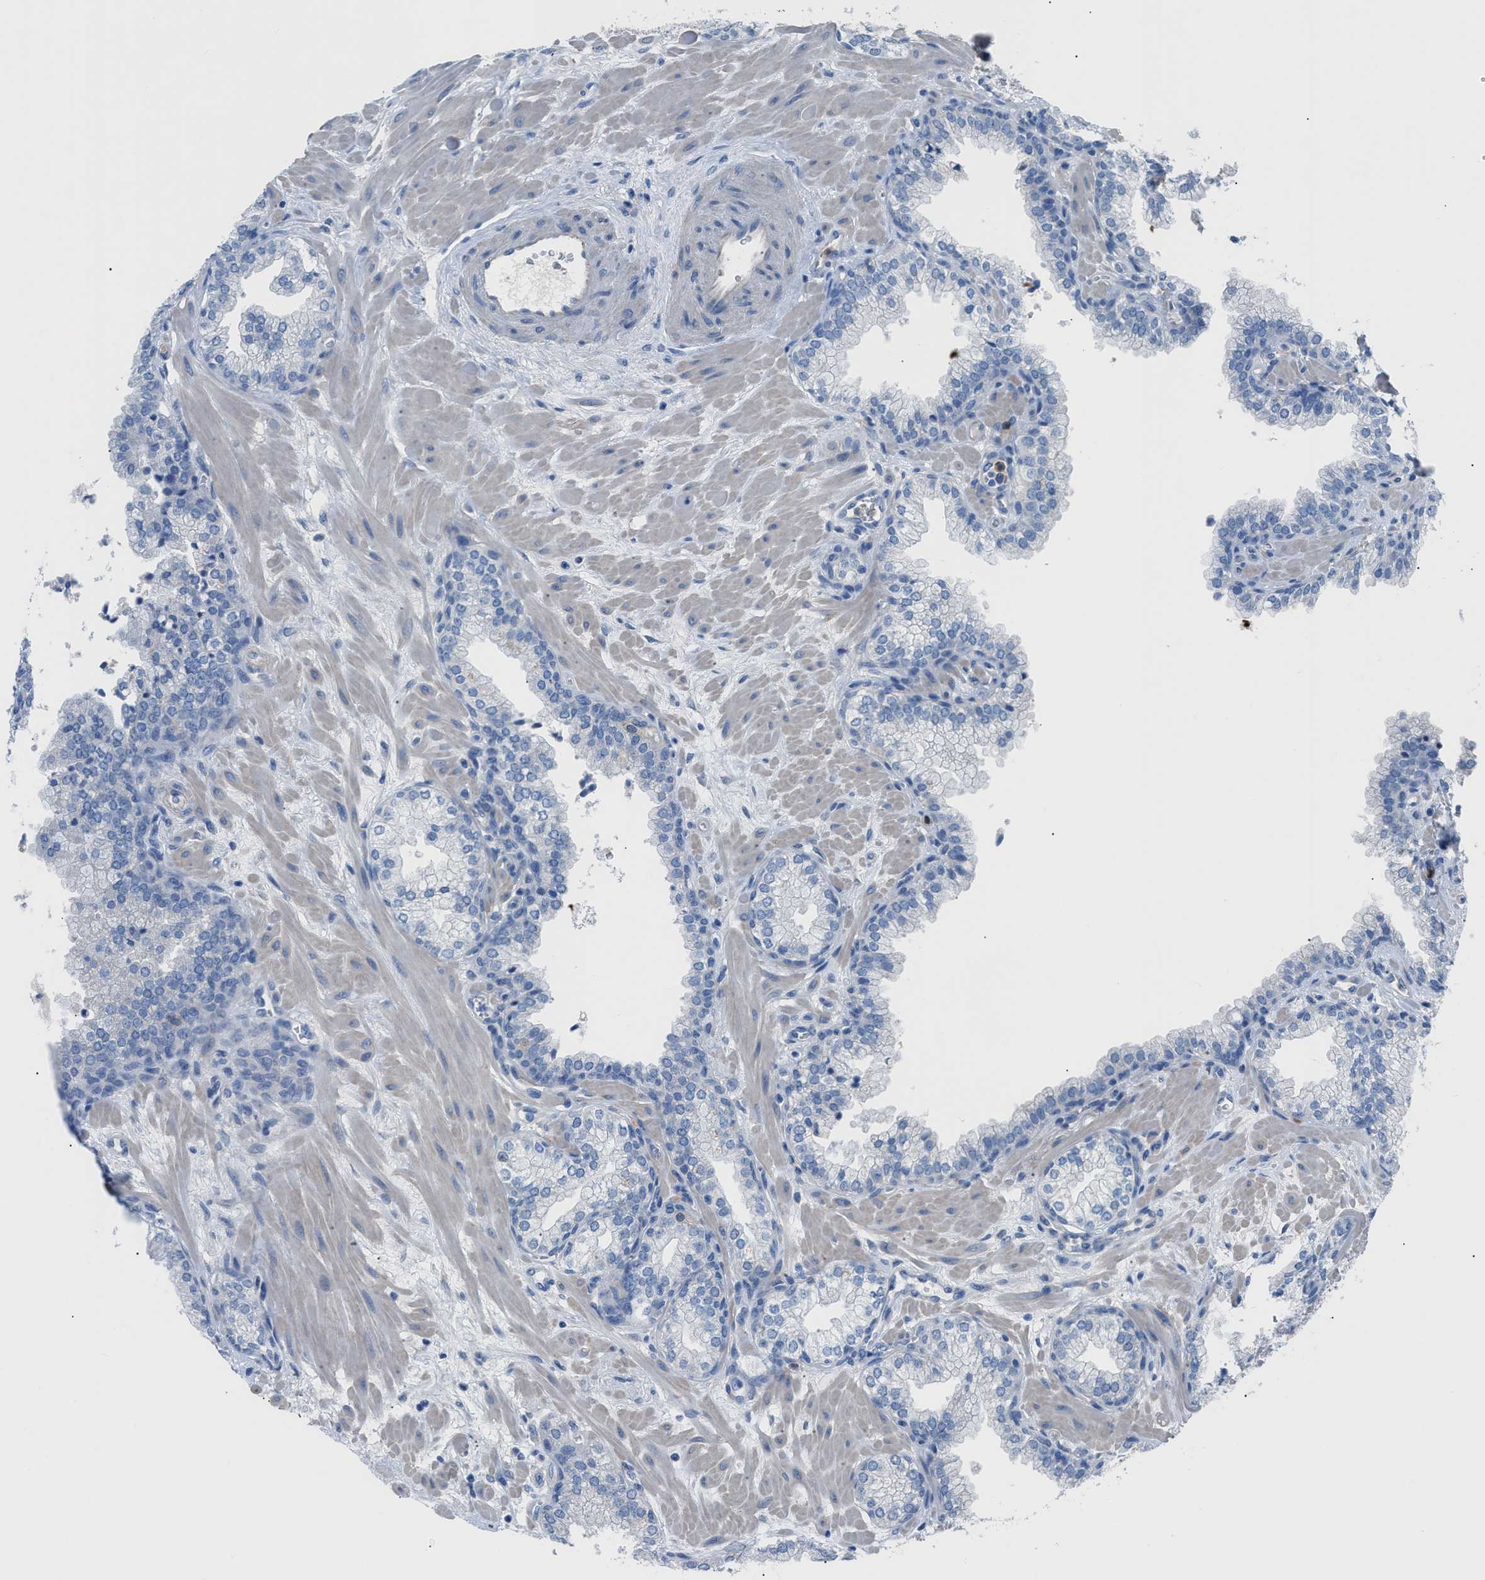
{"staining": {"intensity": "moderate", "quantity": "25%-75%", "location": "cytoplasmic/membranous"}, "tissue": "prostate", "cell_type": "Glandular cells", "image_type": "normal", "snomed": [{"axis": "morphology", "description": "Normal tissue, NOS"}, {"axis": "morphology", "description": "Urothelial carcinoma, Low grade"}, {"axis": "topography", "description": "Urinary bladder"}, {"axis": "topography", "description": "Prostate"}], "caption": "Protein expression analysis of normal prostate exhibits moderate cytoplasmic/membranous positivity in approximately 25%-75% of glandular cells.", "gene": "ITPR1", "patient": {"sex": "male", "age": 60}}